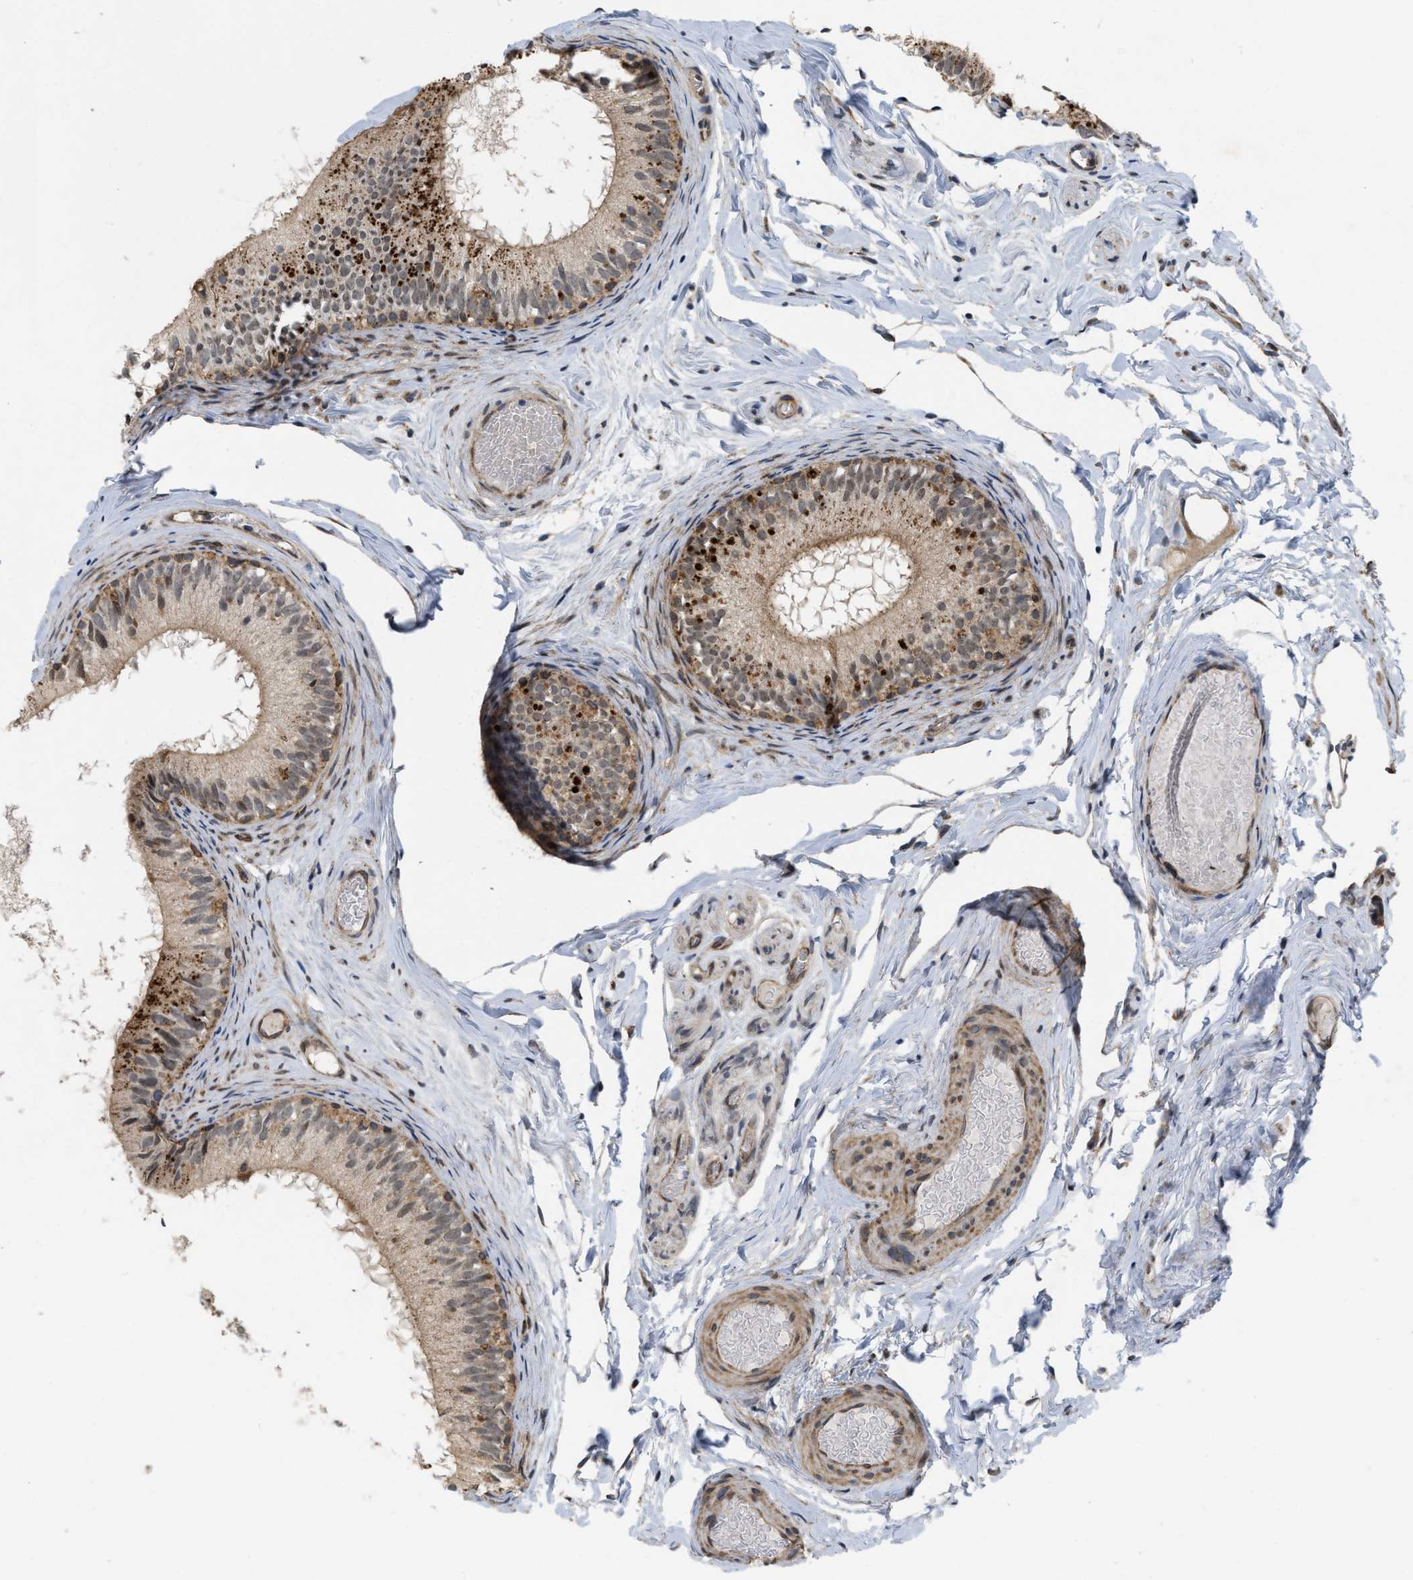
{"staining": {"intensity": "weak", "quantity": ">75%", "location": "cytoplasmic/membranous"}, "tissue": "epididymis", "cell_type": "Glandular cells", "image_type": "normal", "snomed": [{"axis": "morphology", "description": "Normal tissue, NOS"}, {"axis": "topography", "description": "Epididymis"}], "caption": "About >75% of glandular cells in normal epididymis display weak cytoplasmic/membranous protein positivity as visualized by brown immunohistochemical staining.", "gene": "EOGT", "patient": {"sex": "male", "age": 46}}